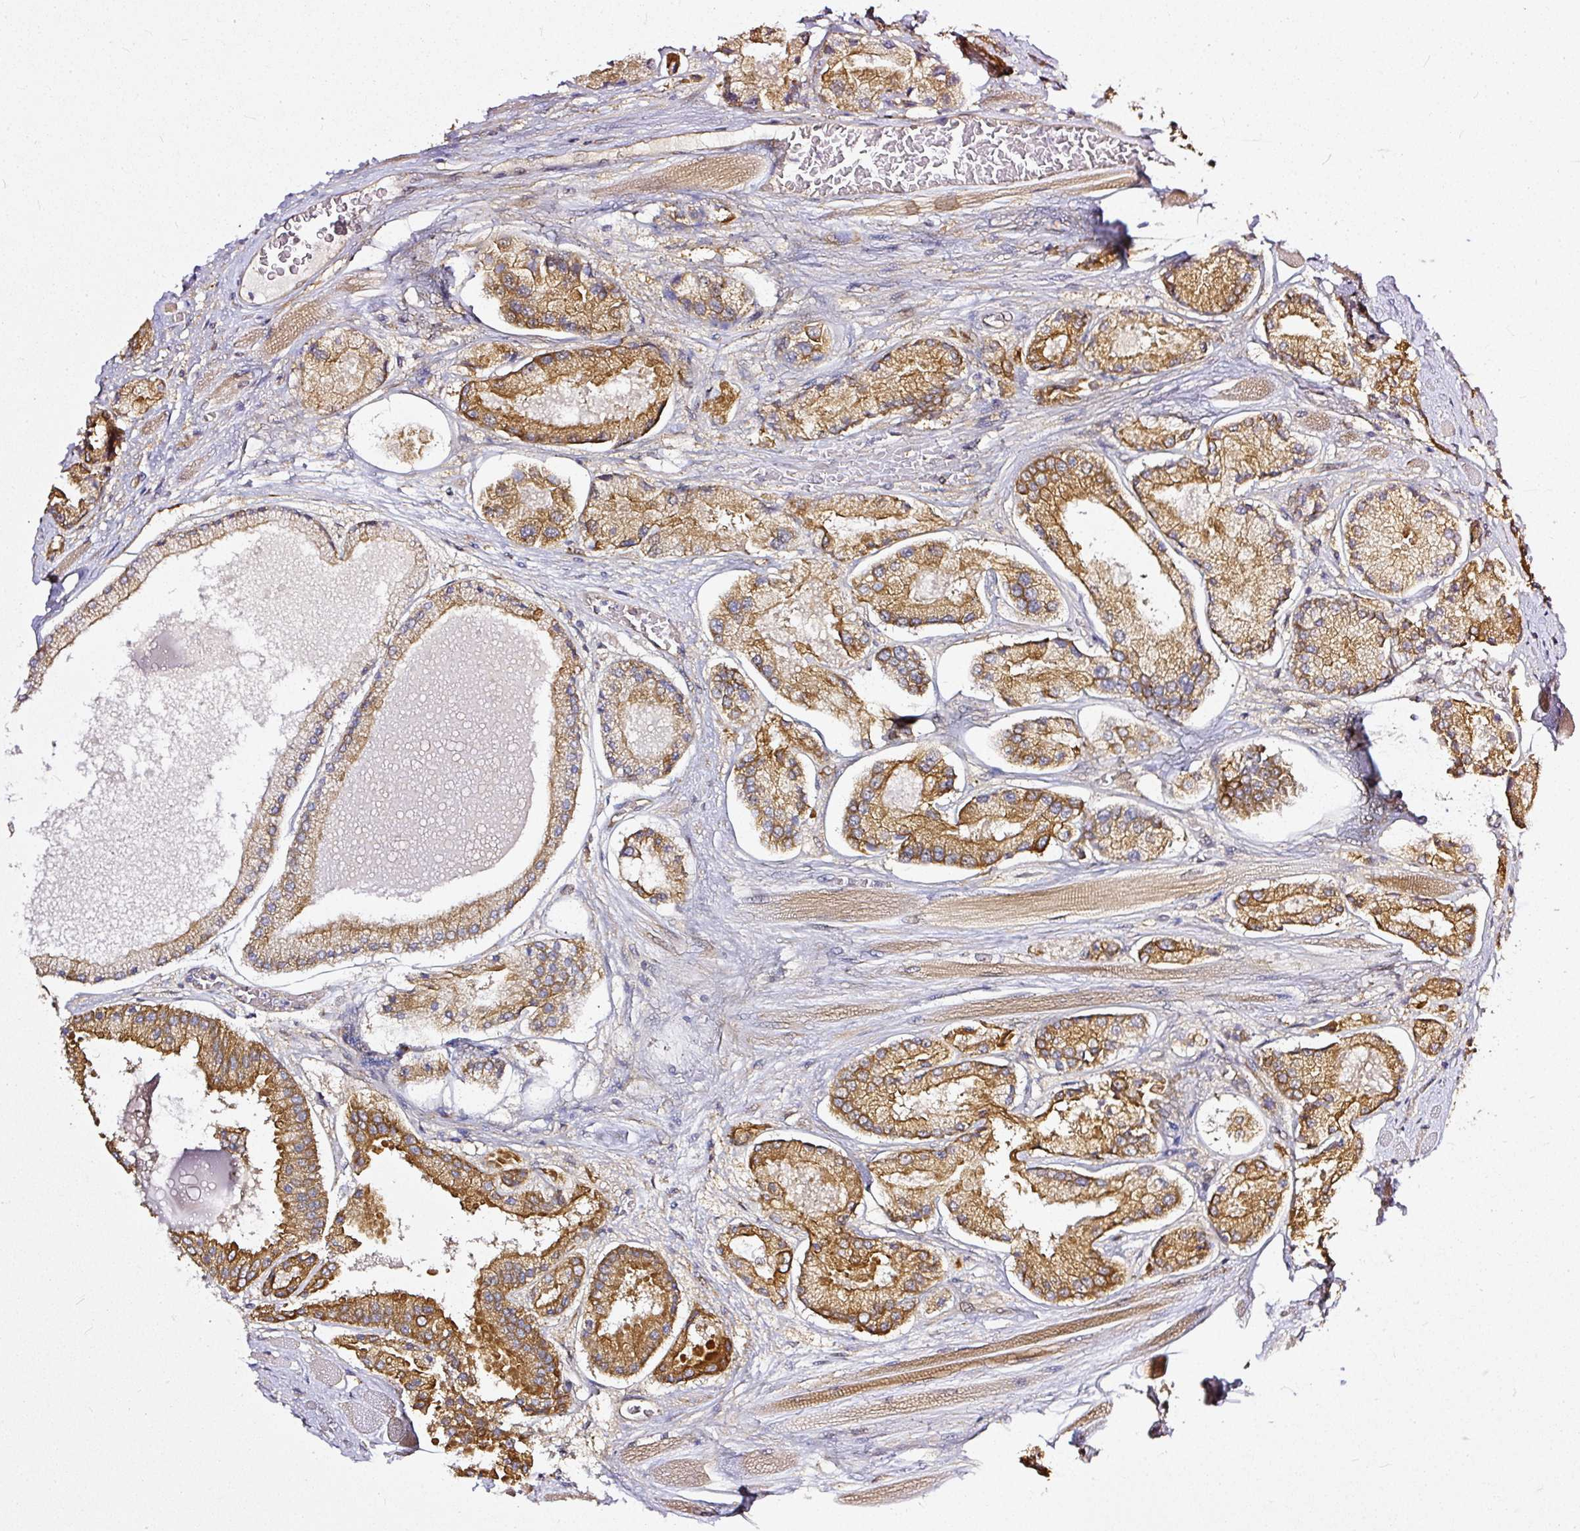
{"staining": {"intensity": "moderate", "quantity": ">75%", "location": "cytoplasmic/membranous"}, "tissue": "prostate cancer", "cell_type": "Tumor cells", "image_type": "cancer", "snomed": [{"axis": "morphology", "description": "Adenocarcinoma, High grade"}, {"axis": "topography", "description": "Prostate"}], "caption": "Immunohistochemistry image of prostate cancer stained for a protein (brown), which reveals medium levels of moderate cytoplasmic/membranous positivity in approximately >75% of tumor cells.", "gene": "MIF4GD", "patient": {"sex": "male", "age": 67}}